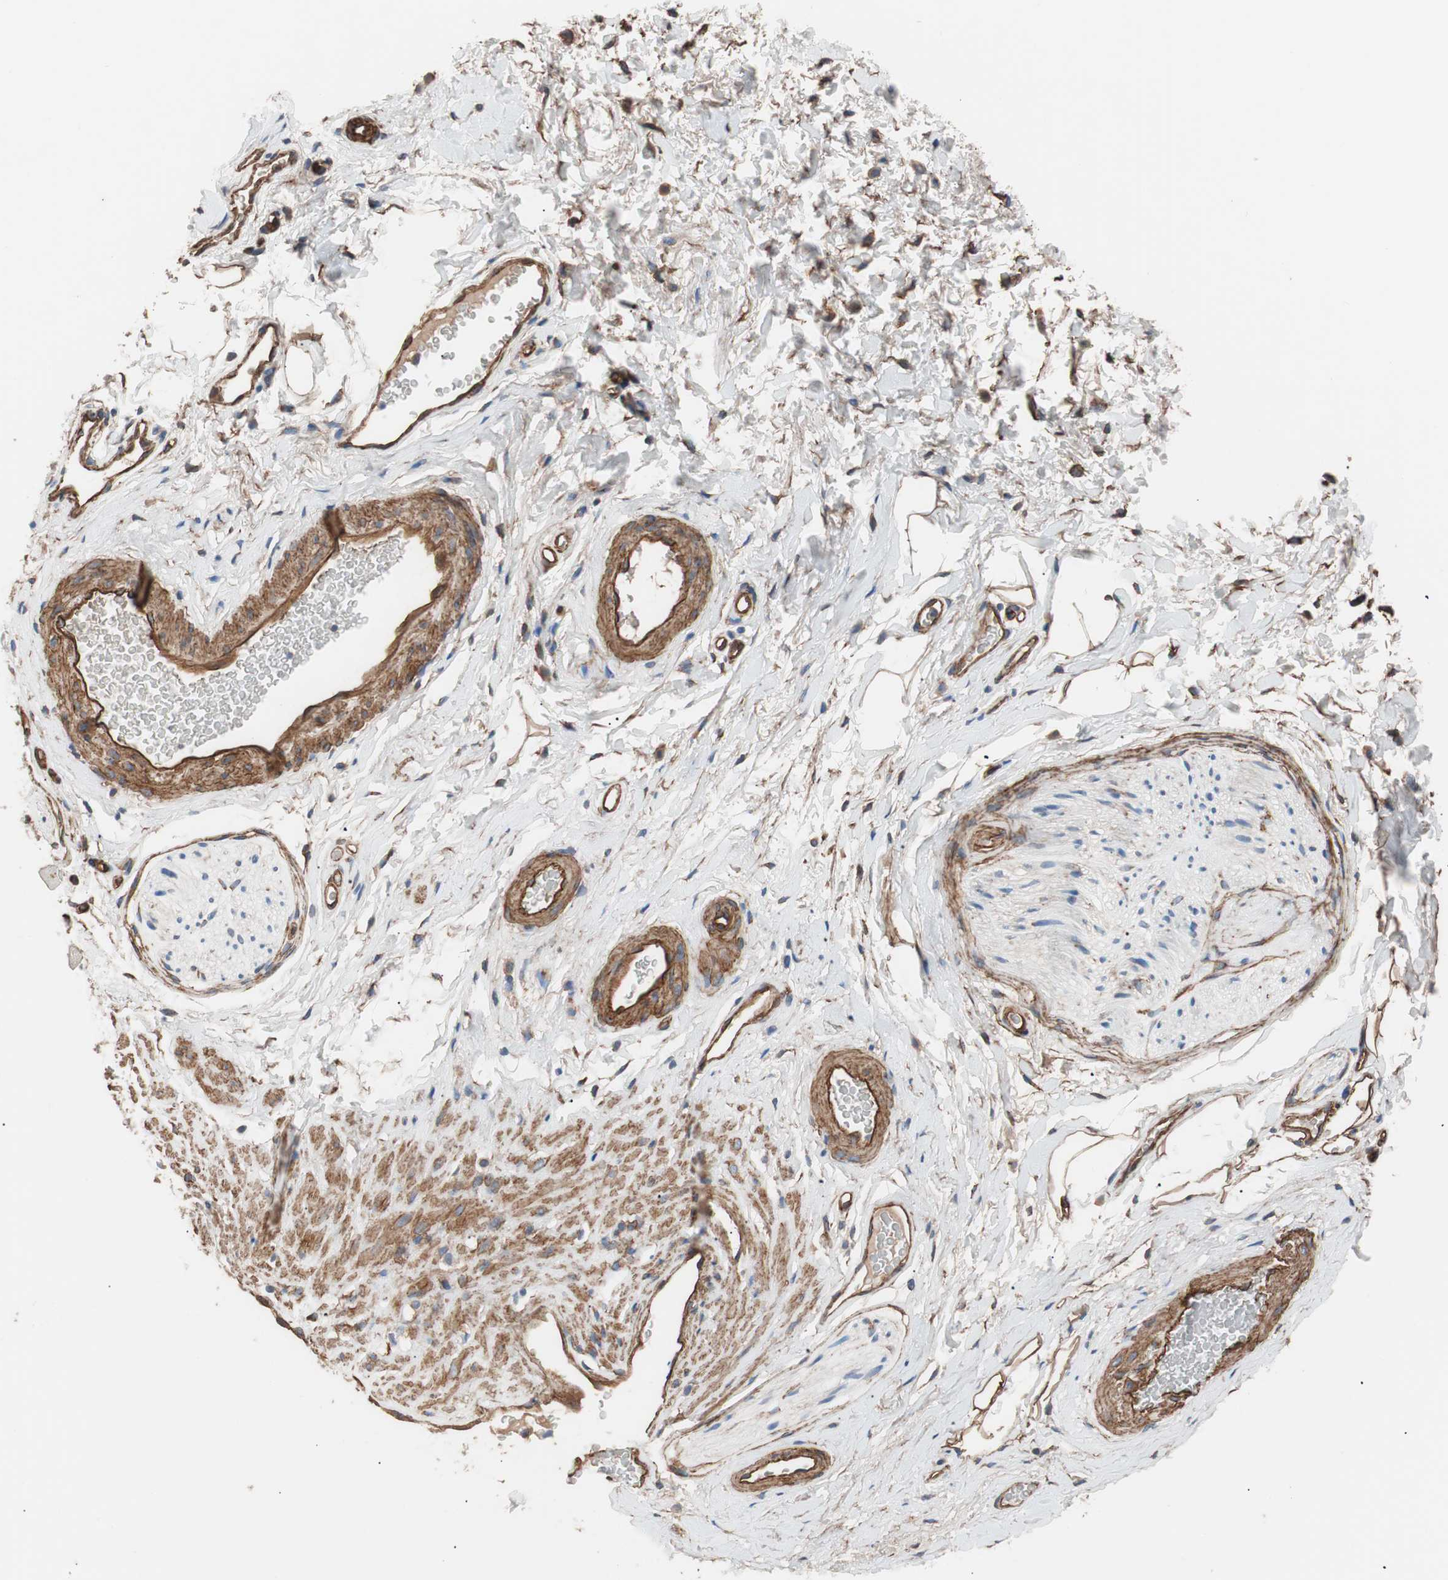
{"staining": {"intensity": "strong", "quantity": ">75%", "location": "cytoplasmic/membranous"}, "tissue": "adipose tissue", "cell_type": "Adipocytes", "image_type": "normal", "snomed": [{"axis": "morphology", "description": "Normal tissue, NOS"}, {"axis": "topography", "description": "Soft tissue"}, {"axis": "topography", "description": "Peripheral nerve tissue"}], "caption": "Unremarkable adipose tissue displays strong cytoplasmic/membranous expression in approximately >75% of adipocytes, visualized by immunohistochemistry.", "gene": "SPINT1", "patient": {"sex": "female", "age": 71}}